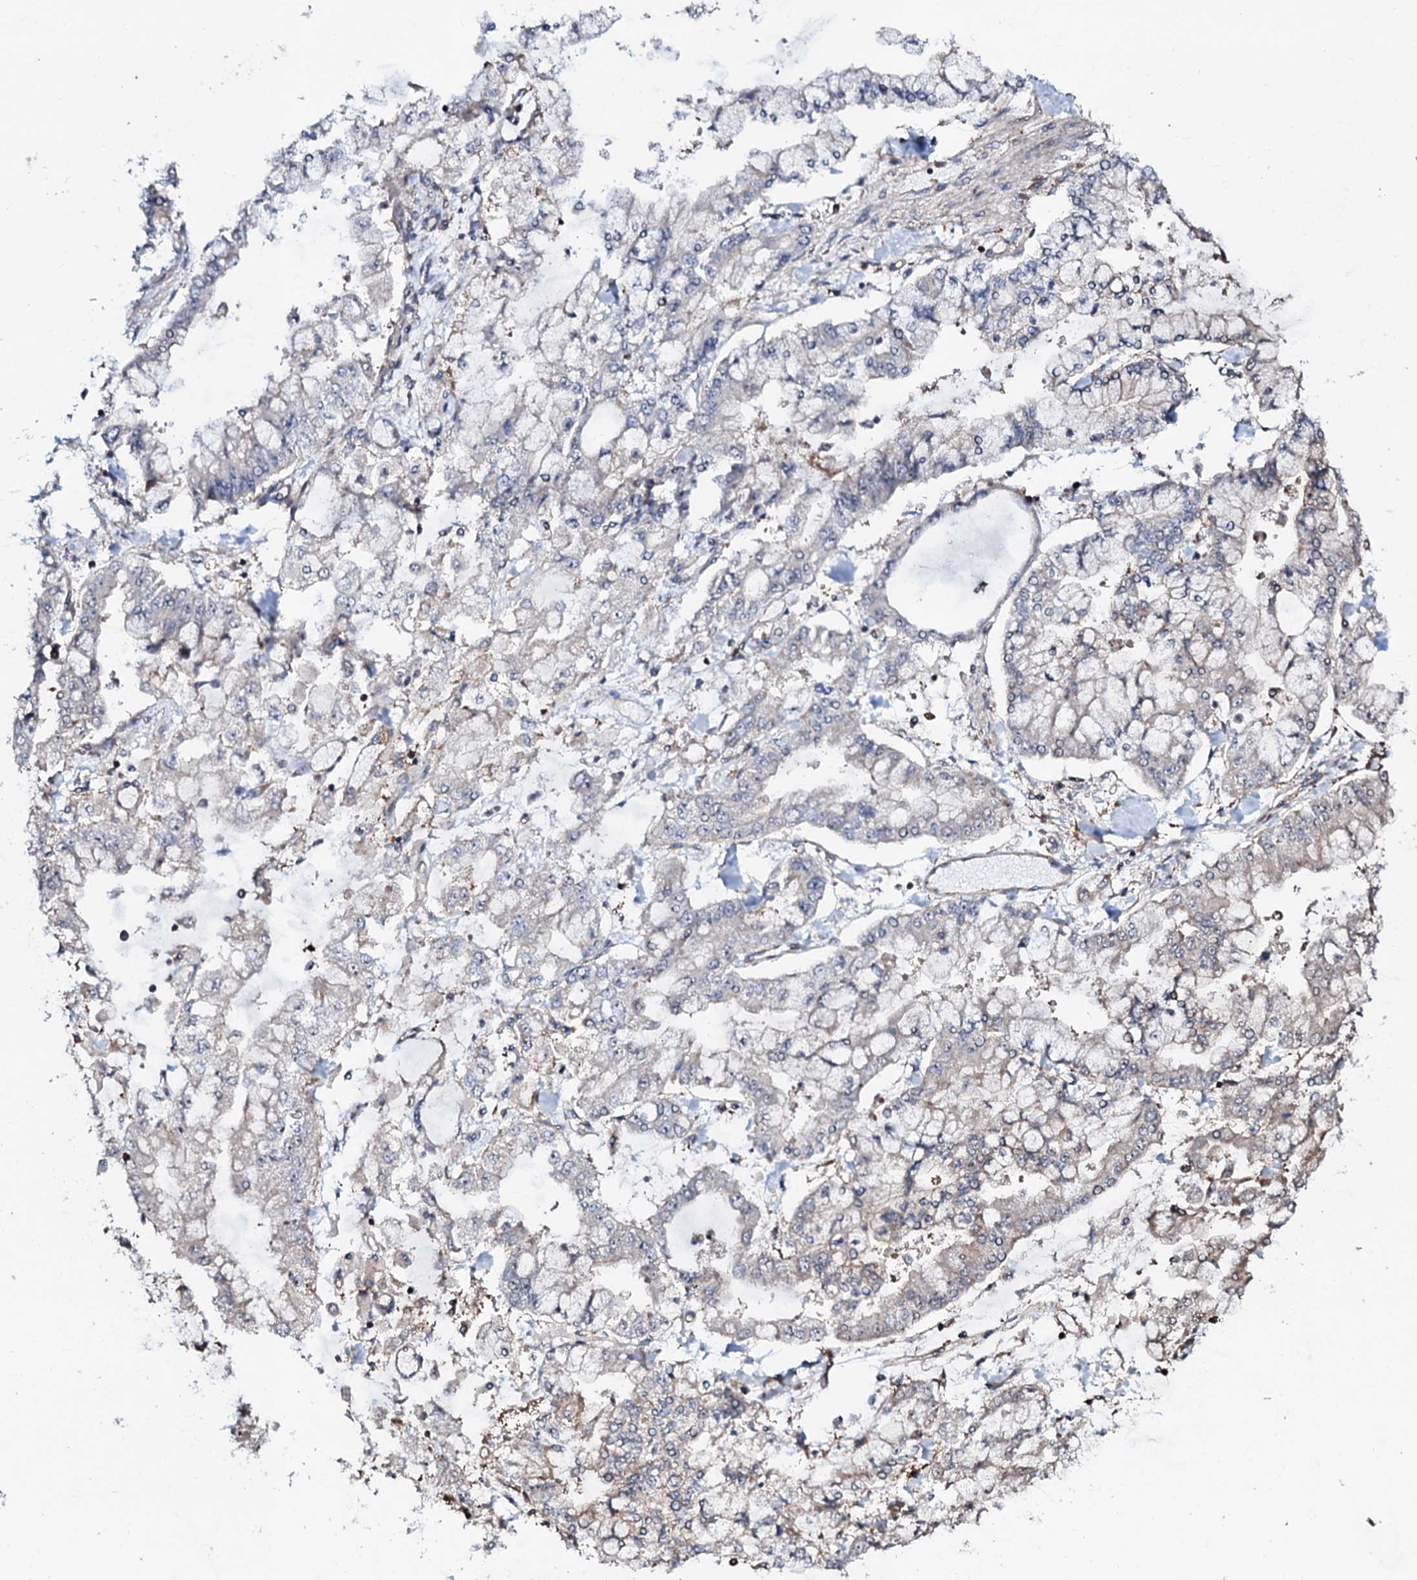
{"staining": {"intensity": "negative", "quantity": "none", "location": "none"}, "tissue": "stomach cancer", "cell_type": "Tumor cells", "image_type": "cancer", "snomed": [{"axis": "morphology", "description": "Normal tissue, NOS"}, {"axis": "morphology", "description": "Adenocarcinoma, NOS"}, {"axis": "topography", "description": "Stomach, upper"}, {"axis": "topography", "description": "Stomach"}], "caption": "Immunohistochemical staining of stomach cancer (adenocarcinoma) shows no significant positivity in tumor cells.", "gene": "COG6", "patient": {"sex": "male", "age": 76}}